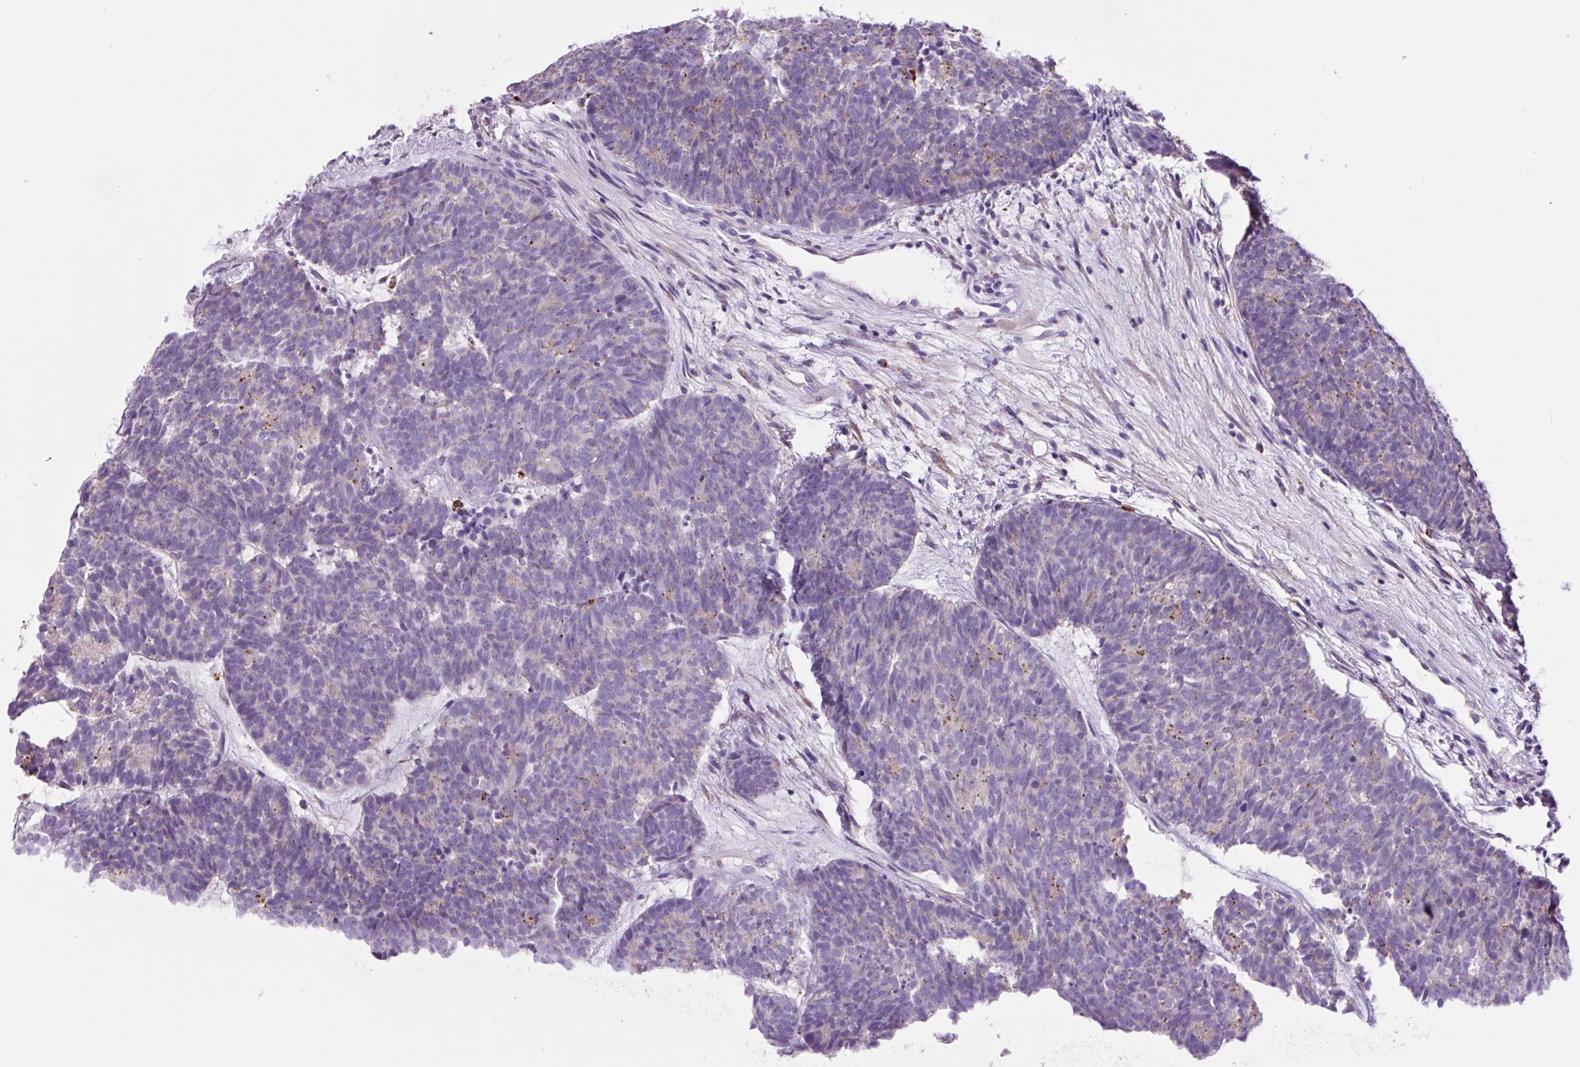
{"staining": {"intensity": "negative", "quantity": "none", "location": "none"}, "tissue": "head and neck cancer", "cell_type": "Tumor cells", "image_type": "cancer", "snomed": [{"axis": "morphology", "description": "Adenocarcinoma, NOS"}, {"axis": "topography", "description": "Head-Neck"}], "caption": "Tumor cells show no significant positivity in head and neck adenocarcinoma. (DAB IHC visualized using brightfield microscopy, high magnification).", "gene": "LCN10", "patient": {"sex": "female", "age": 81}}